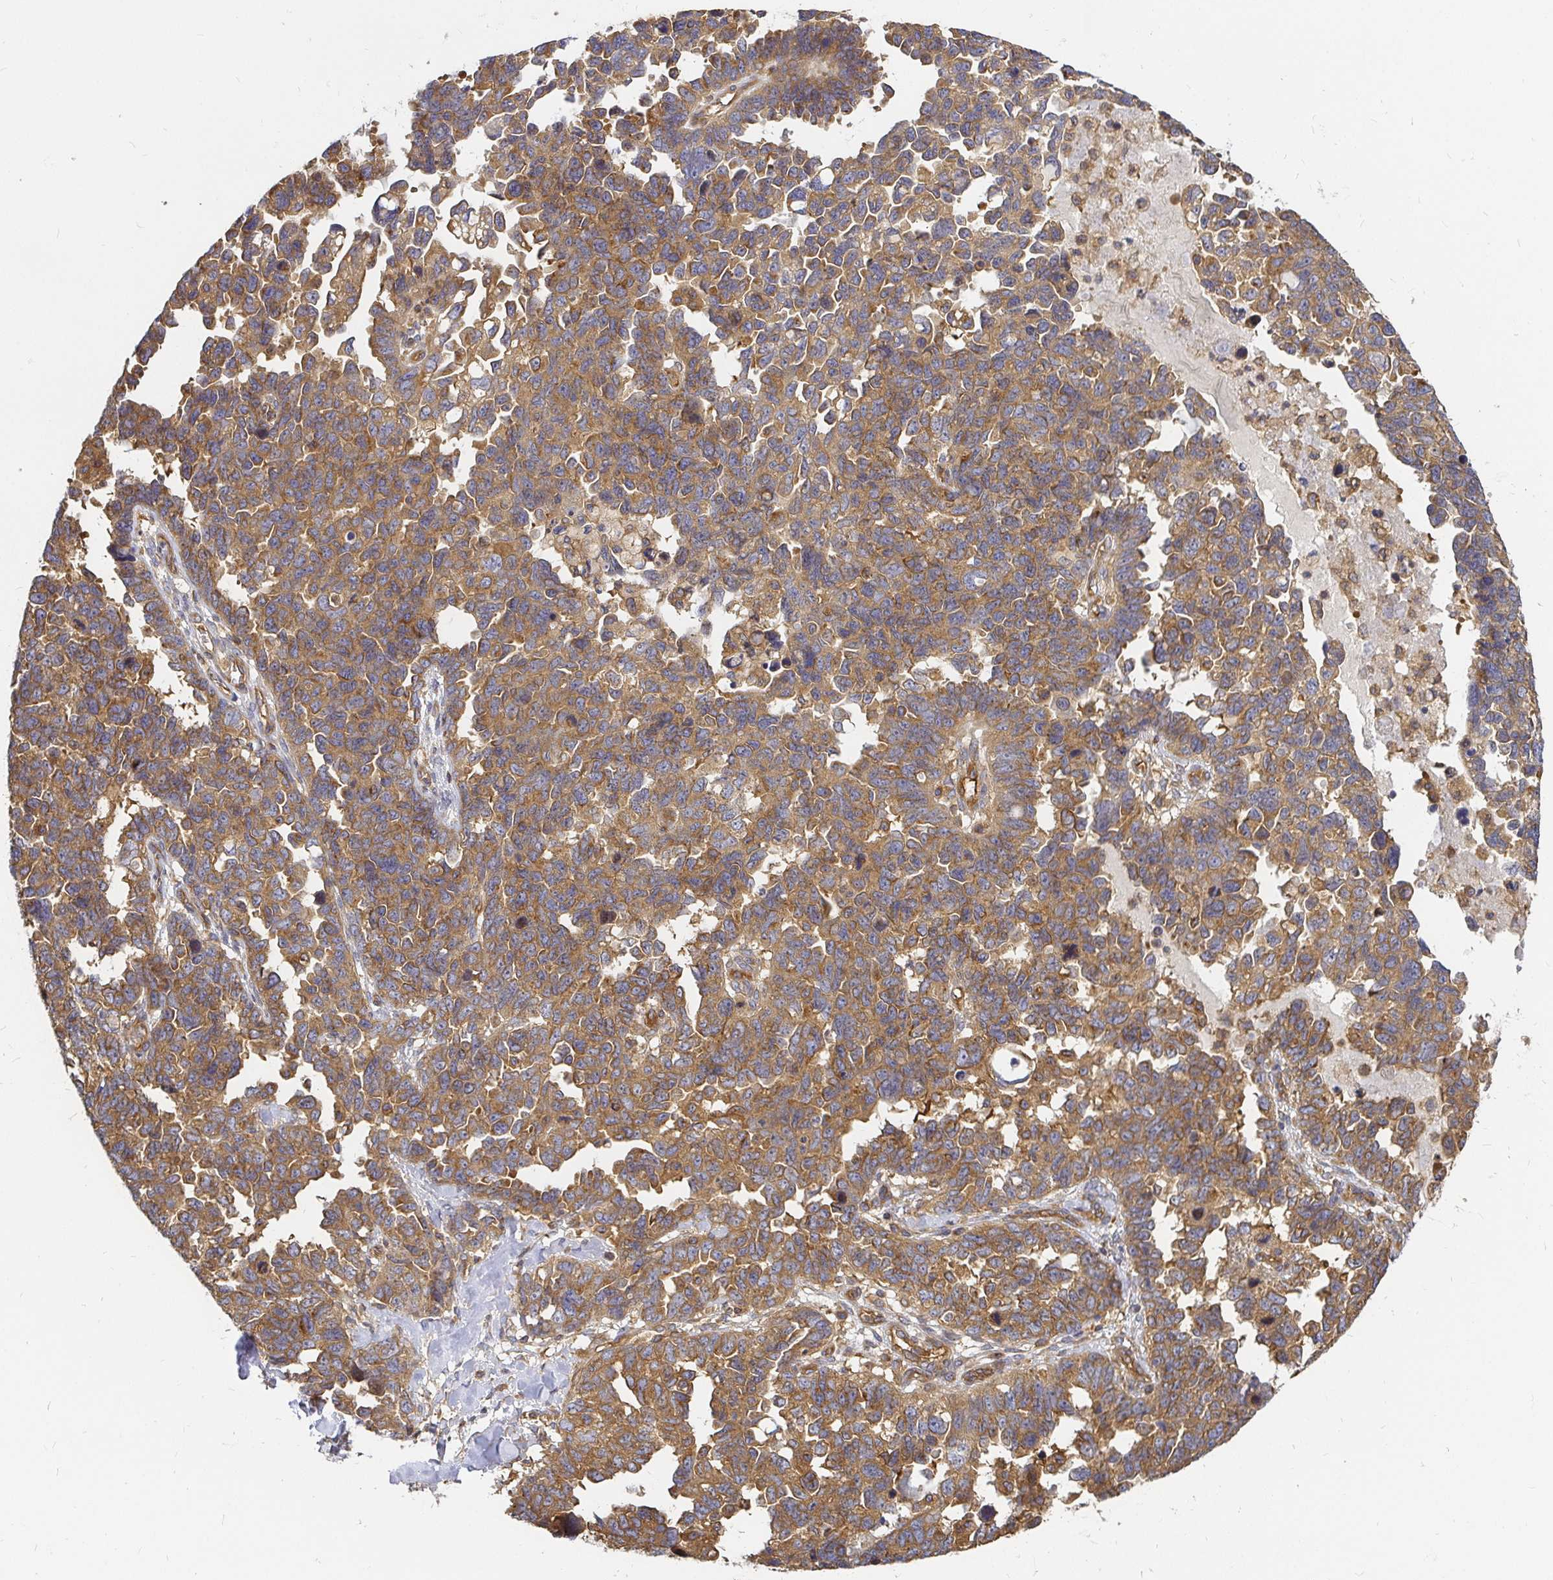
{"staining": {"intensity": "moderate", "quantity": ">75%", "location": "cytoplasmic/membranous"}, "tissue": "ovarian cancer", "cell_type": "Tumor cells", "image_type": "cancer", "snomed": [{"axis": "morphology", "description": "Cystadenocarcinoma, serous, NOS"}, {"axis": "topography", "description": "Ovary"}], "caption": "This is an image of immunohistochemistry (IHC) staining of serous cystadenocarcinoma (ovarian), which shows moderate staining in the cytoplasmic/membranous of tumor cells.", "gene": "KIF5B", "patient": {"sex": "female", "age": 69}}